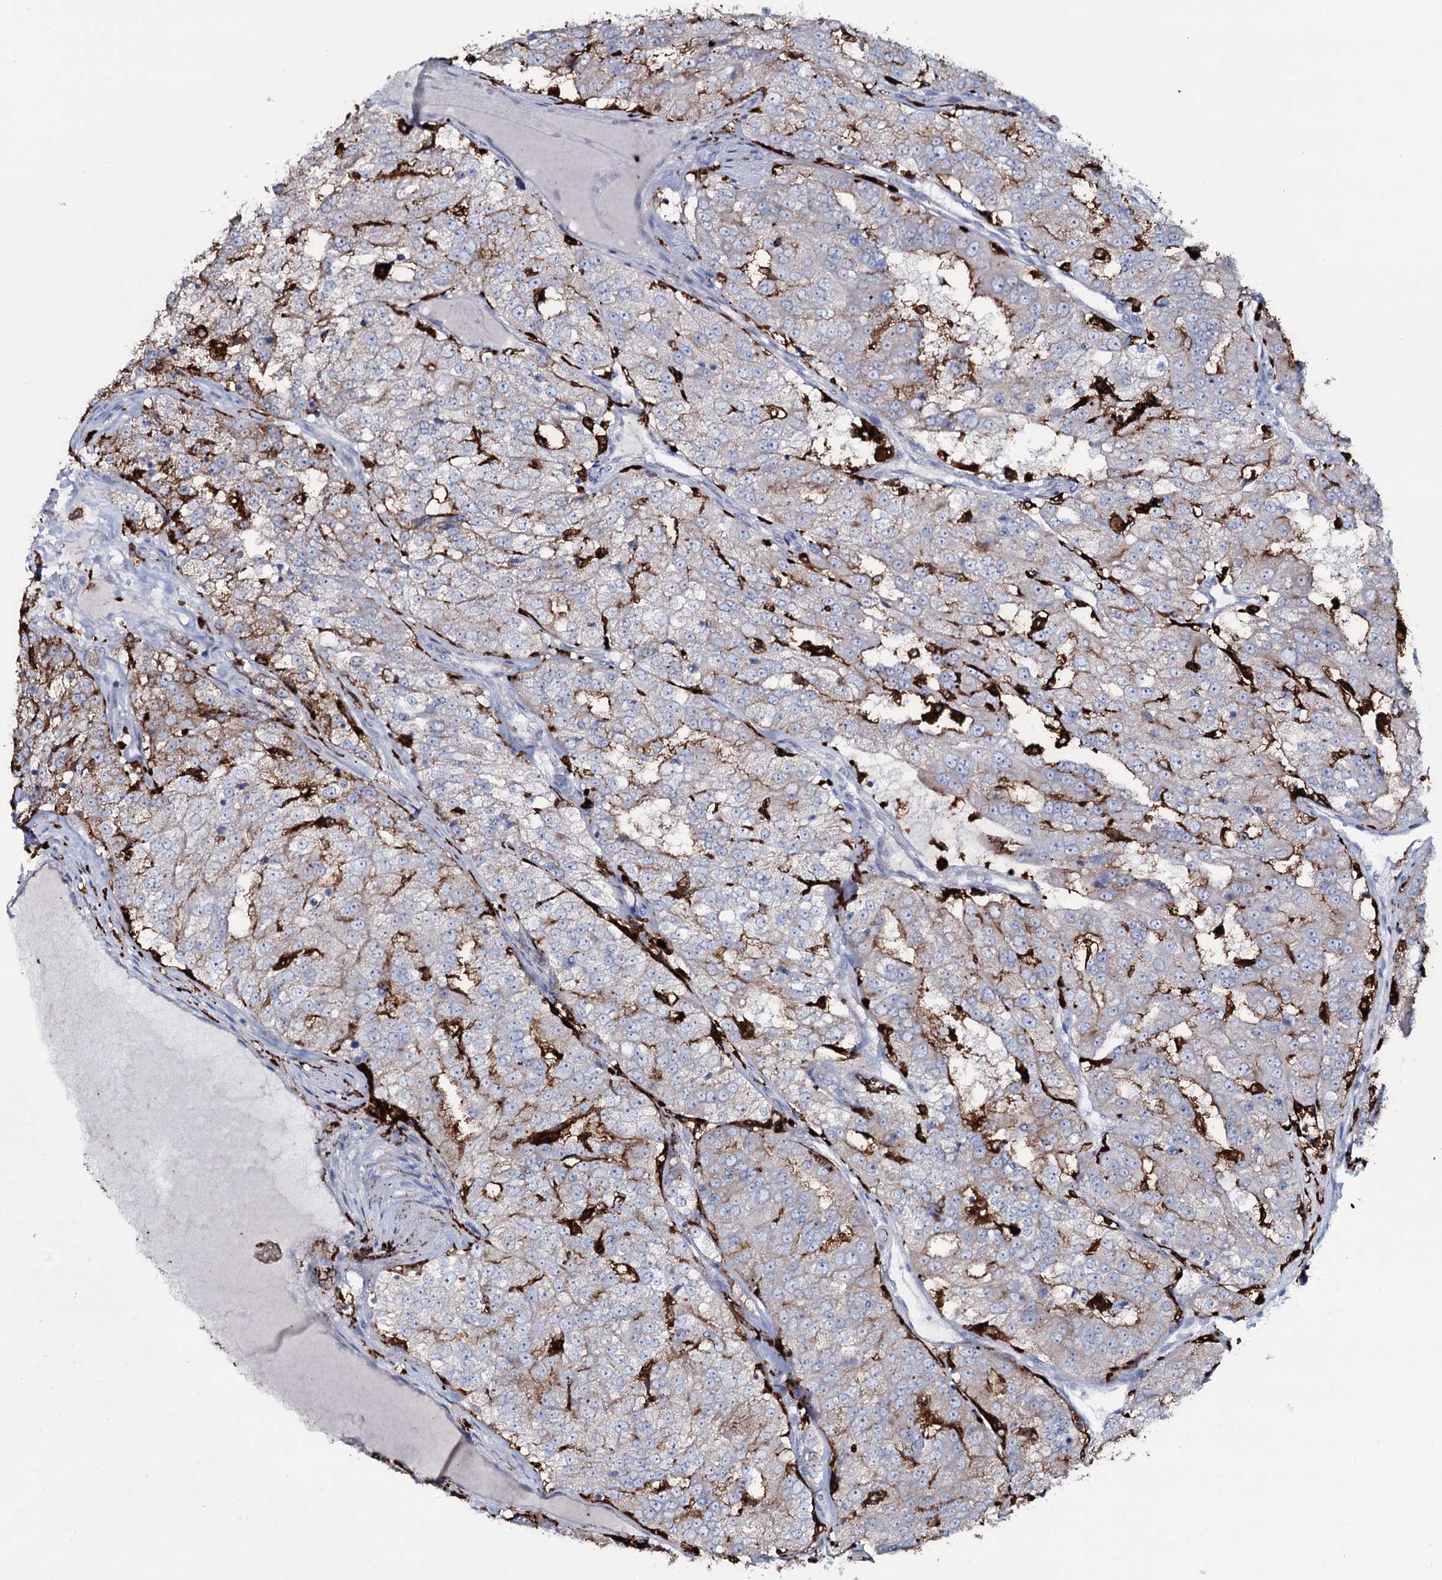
{"staining": {"intensity": "moderate", "quantity": "<25%", "location": "cytoplasmic/membranous"}, "tissue": "renal cancer", "cell_type": "Tumor cells", "image_type": "cancer", "snomed": [{"axis": "morphology", "description": "Adenocarcinoma, NOS"}, {"axis": "topography", "description": "Kidney"}], "caption": "Immunohistochemical staining of human renal cancer (adenocarcinoma) shows low levels of moderate cytoplasmic/membranous protein expression in approximately <25% of tumor cells.", "gene": "OSBPL2", "patient": {"sex": "female", "age": 63}}